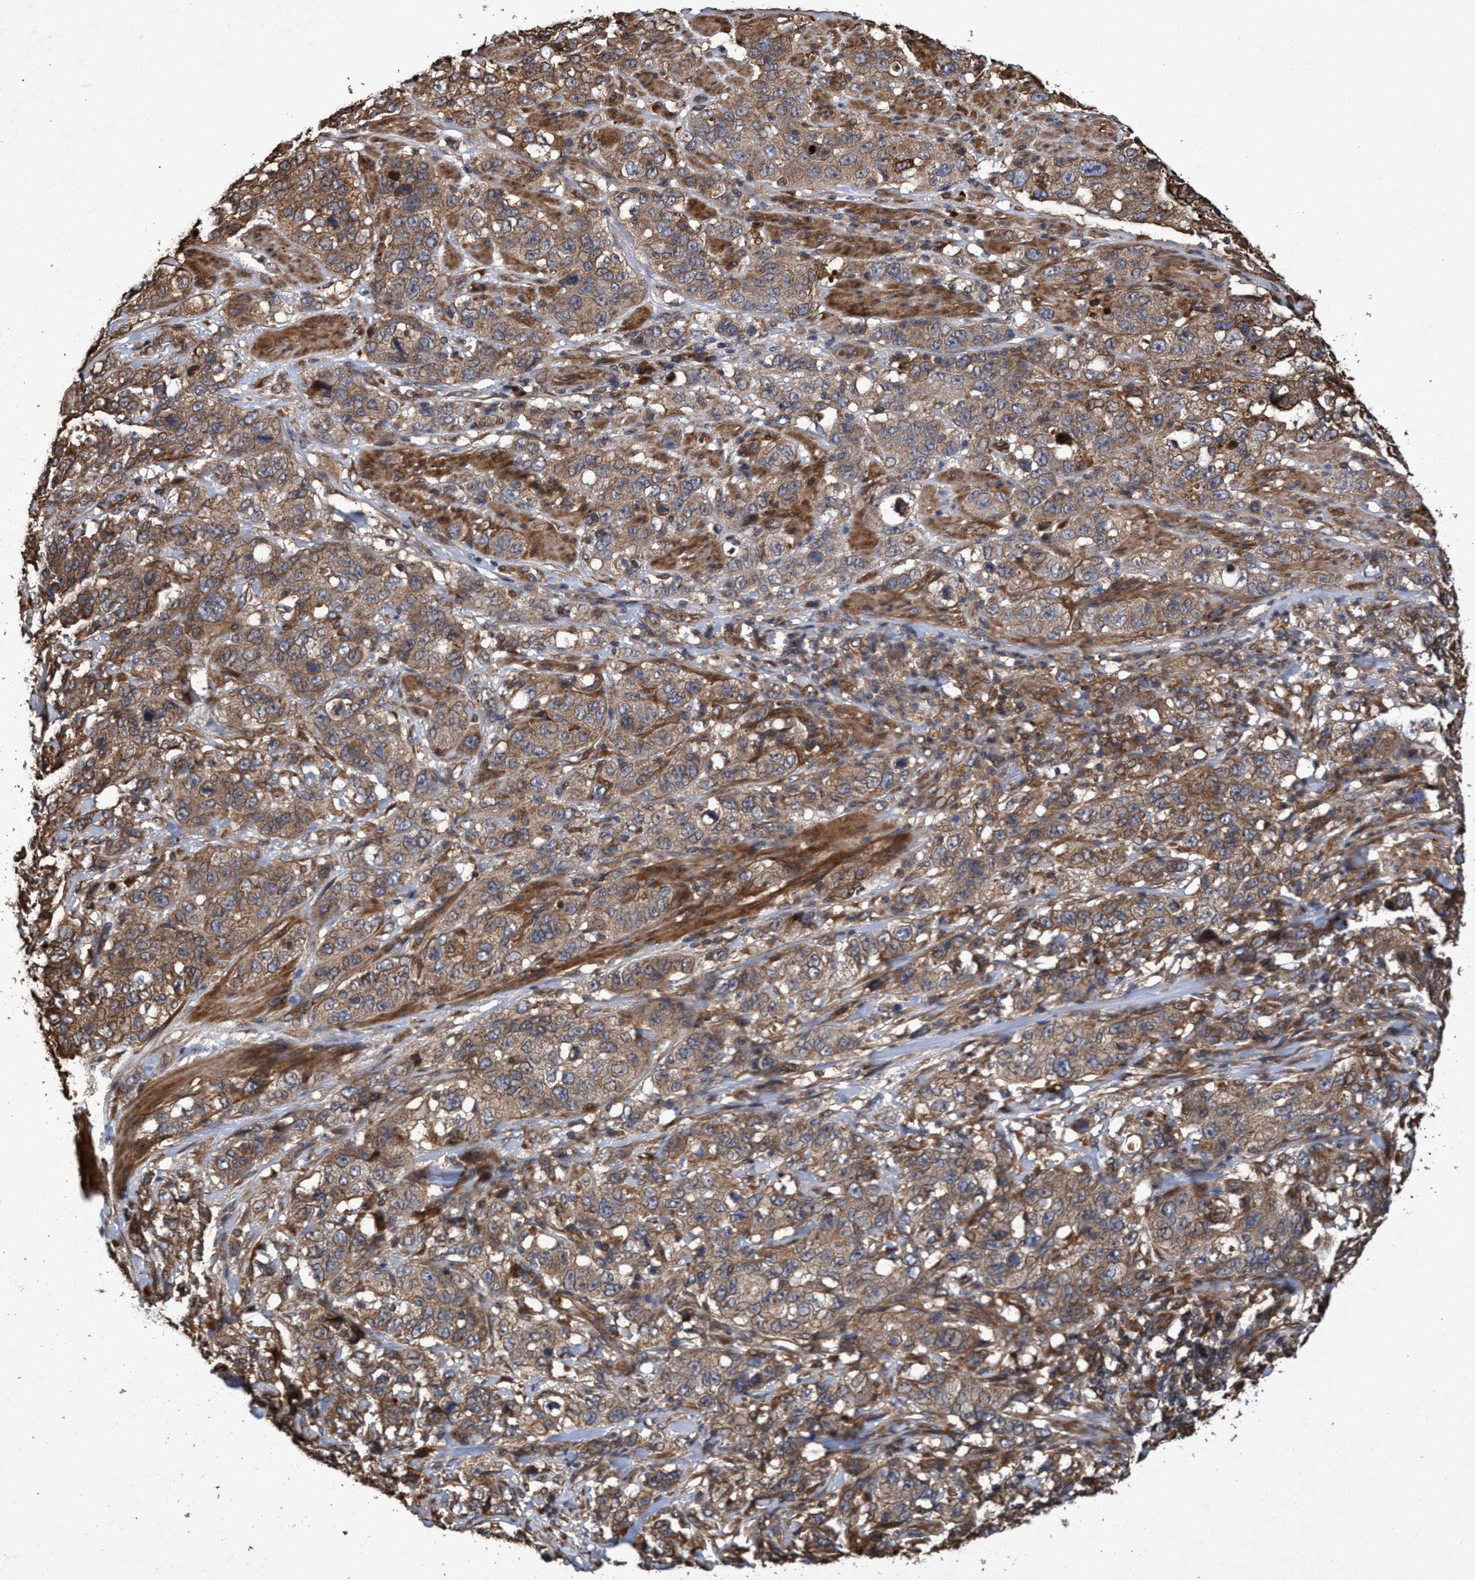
{"staining": {"intensity": "moderate", "quantity": ">75%", "location": "cytoplasmic/membranous"}, "tissue": "stomach cancer", "cell_type": "Tumor cells", "image_type": "cancer", "snomed": [{"axis": "morphology", "description": "Adenocarcinoma, NOS"}, {"axis": "topography", "description": "Stomach"}], "caption": "Human stomach cancer (adenocarcinoma) stained with a brown dye reveals moderate cytoplasmic/membranous positive positivity in about >75% of tumor cells.", "gene": "CHMP6", "patient": {"sex": "male", "age": 48}}